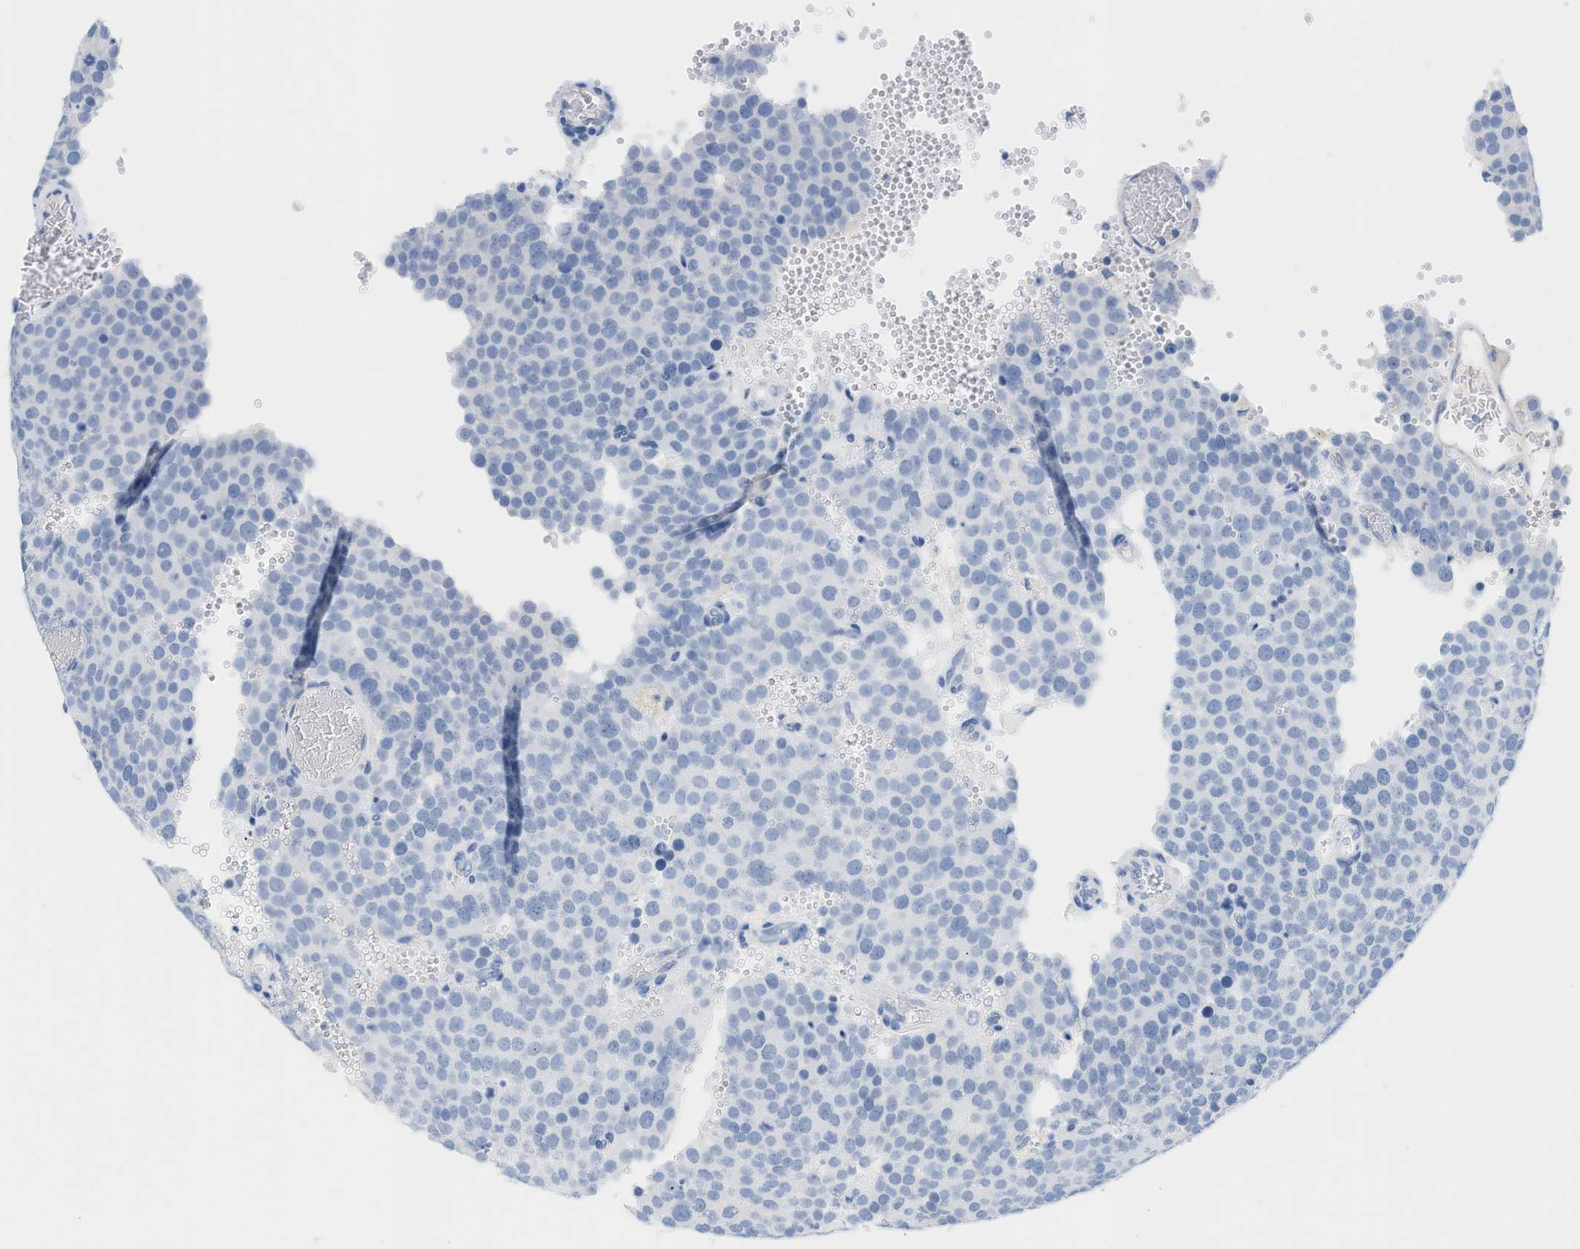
{"staining": {"intensity": "negative", "quantity": "none", "location": "none"}, "tissue": "testis cancer", "cell_type": "Tumor cells", "image_type": "cancer", "snomed": [{"axis": "morphology", "description": "Normal tissue, NOS"}, {"axis": "morphology", "description": "Seminoma, NOS"}, {"axis": "topography", "description": "Testis"}], "caption": "The immunohistochemistry micrograph has no significant staining in tumor cells of seminoma (testis) tissue.", "gene": "PAPPA", "patient": {"sex": "male", "age": 71}}